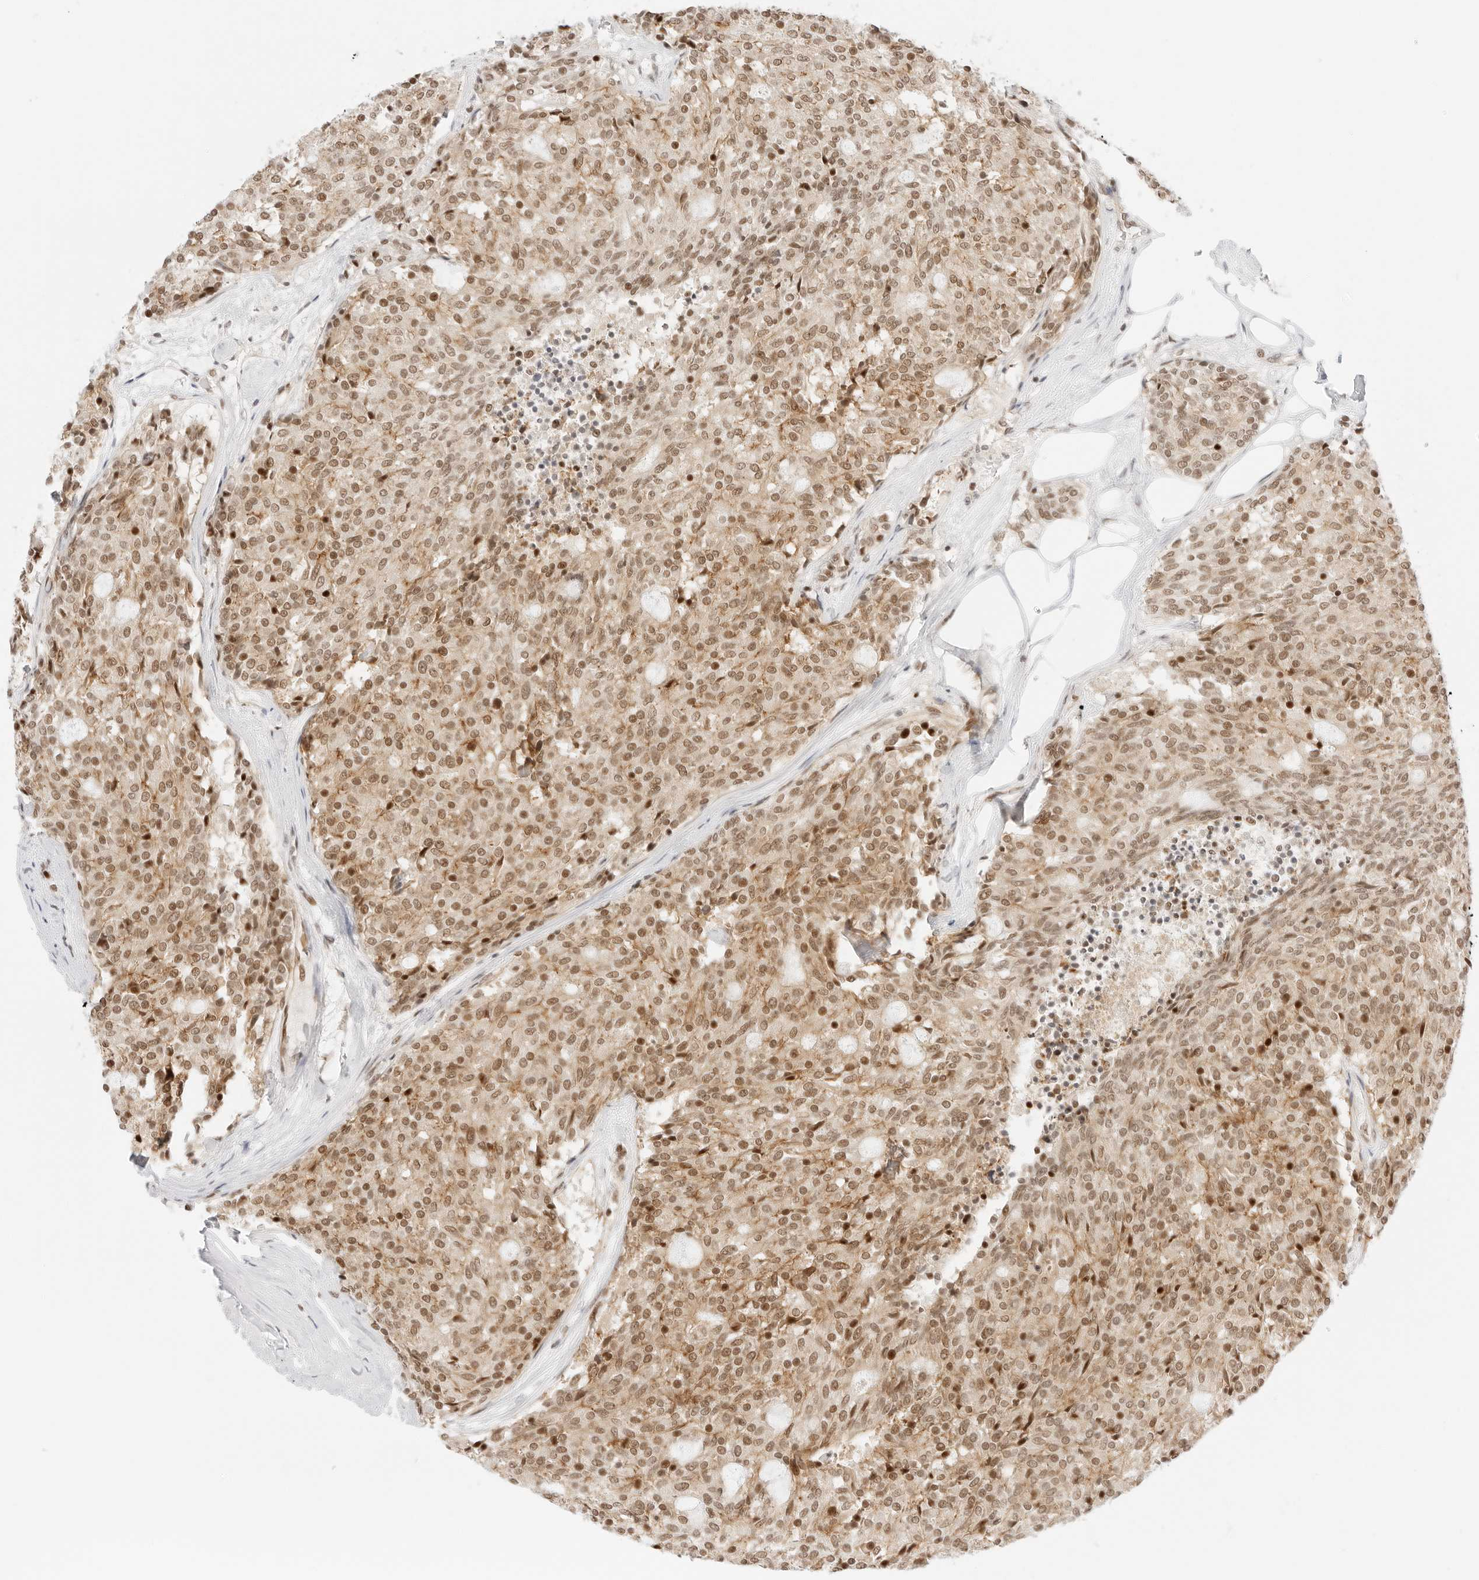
{"staining": {"intensity": "moderate", "quantity": ">75%", "location": "nuclear"}, "tissue": "carcinoid", "cell_type": "Tumor cells", "image_type": "cancer", "snomed": [{"axis": "morphology", "description": "Carcinoid, malignant, NOS"}, {"axis": "topography", "description": "Pancreas"}], "caption": "Moderate nuclear positivity for a protein is appreciated in about >75% of tumor cells of carcinoid (malignant) using IHC.", "gene": "ITGA6", "patient": {"sex": "female", "age": 54}}